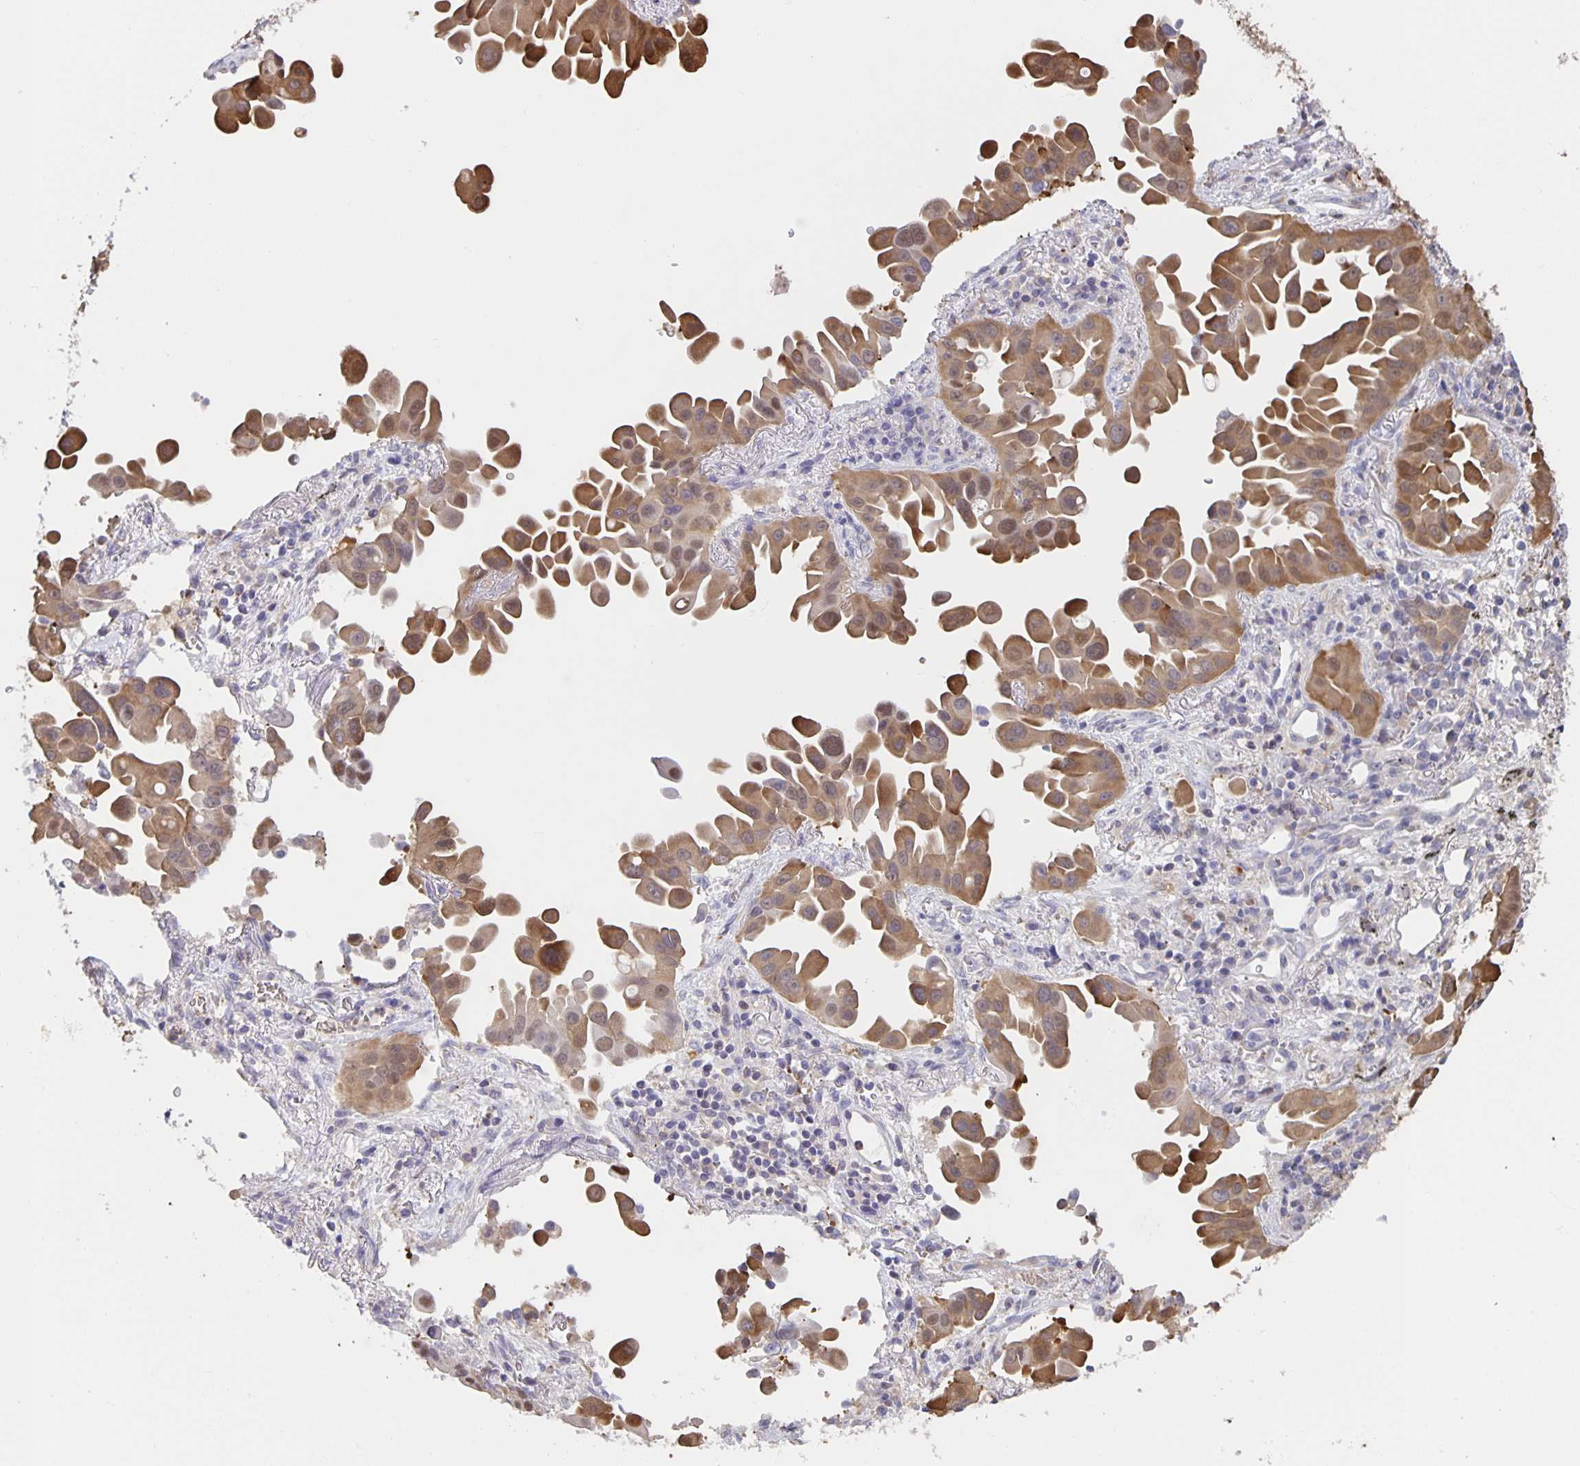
{"staining": {"intensity": "moderate", "quantity": ">75%", "location": "cytoplasmic/membranous"}, "tissue": "lung cancer", "cell_type": "Tumor cells", "image_type": "cancer", "snomed": [{"axis": "morphology", "description": "Adenocarcinoma, NOS"}, {"axis": "topography", "description": "Lung"}], "caption": "Protein analysis of adenocarcinoma (lung) tissue displays moderate cytoplasmic/membranous expression in approximately >75% of tumor cells.", "gene": "MARCHF6", "patient": {"sex": "male", "age": 68}}